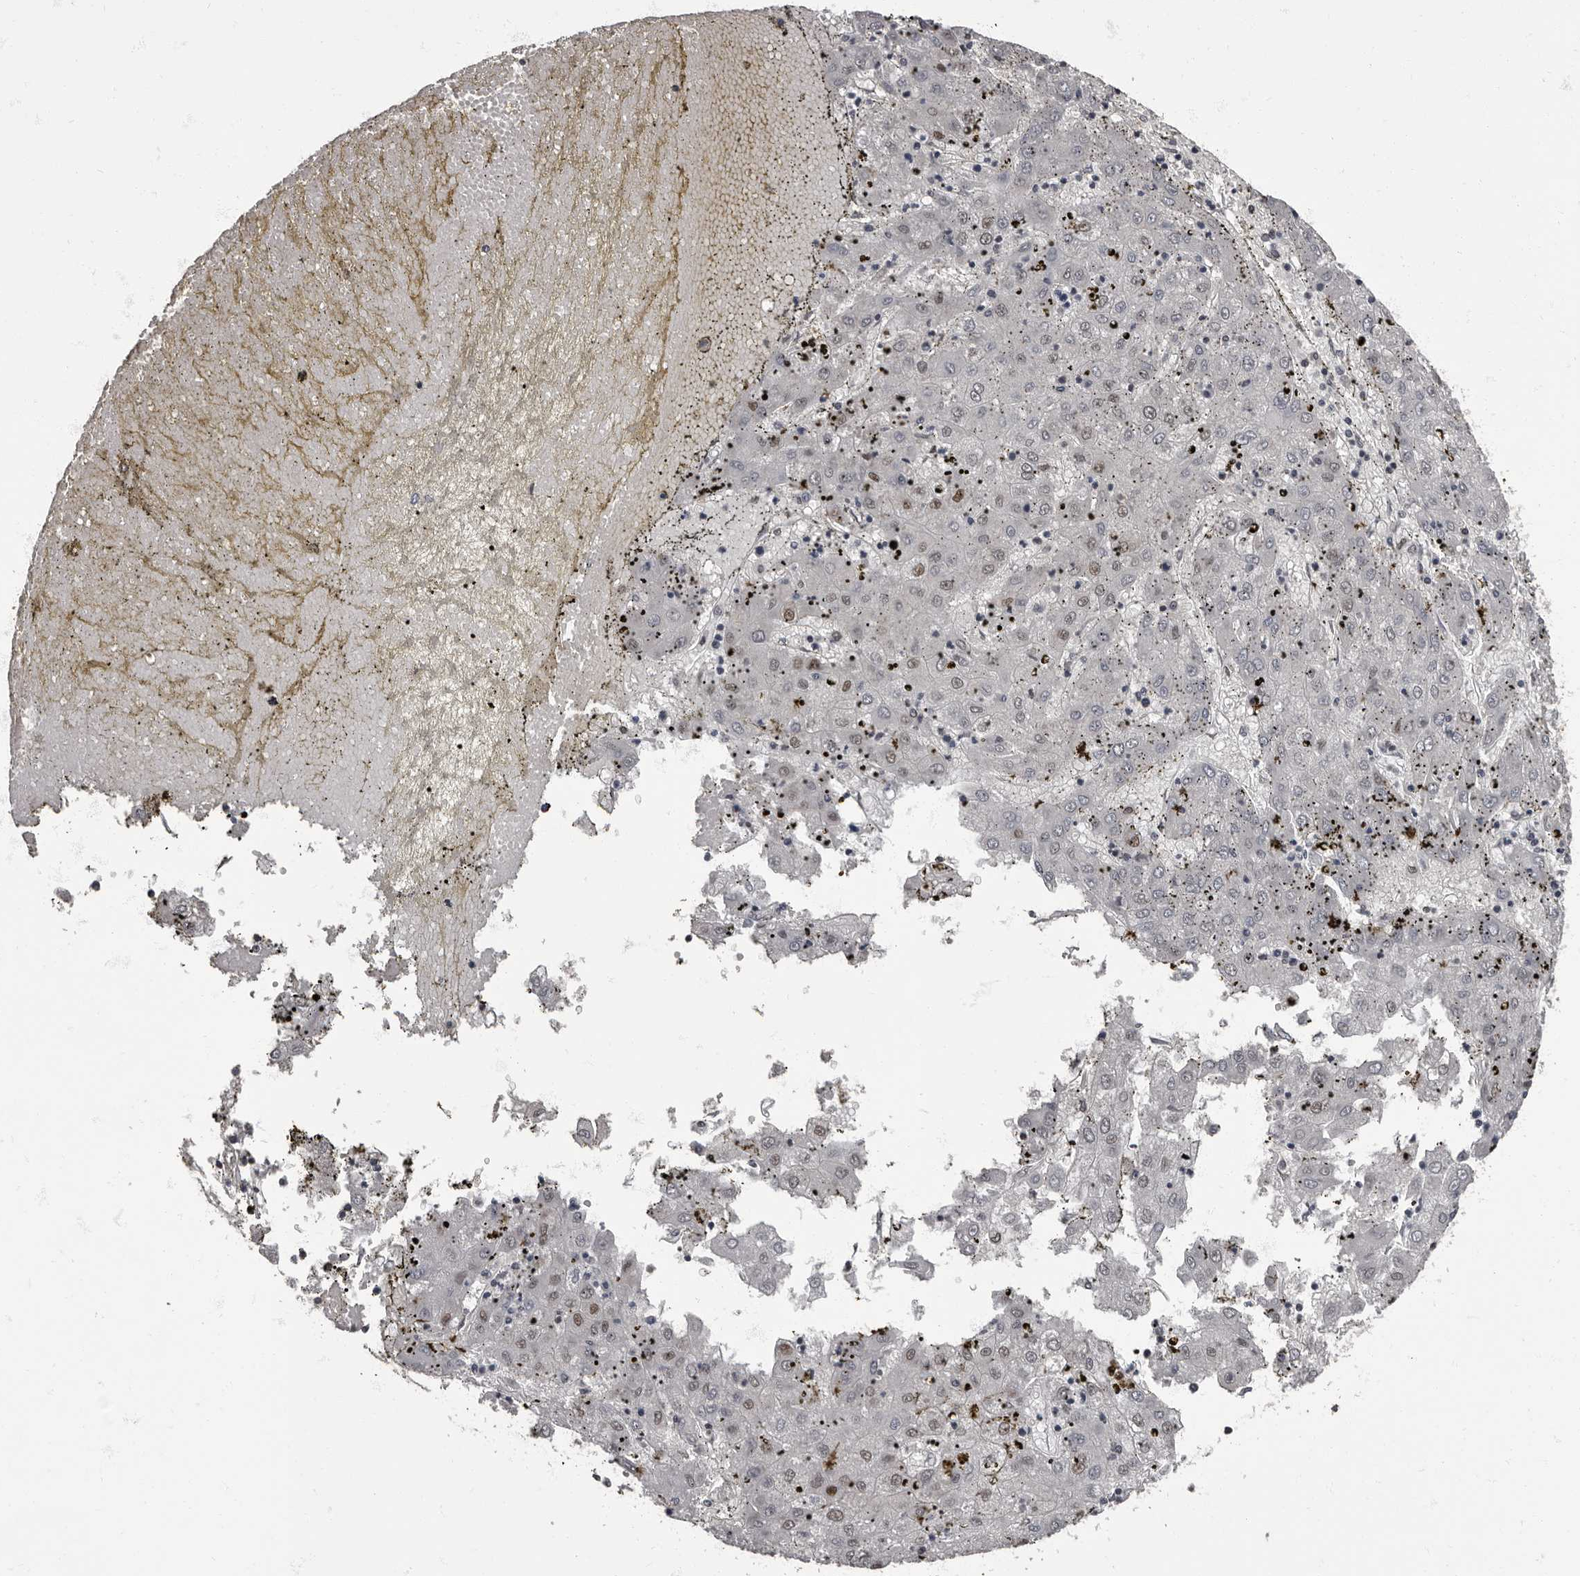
{"staining": {"intensity": "weak", "quantity": "<25%", "location": "nuclear"}, "tissue": "liver cancer", "cell_type": "Tumor cells", "image_type": "cancer", "snomed": [{"axis": "morphology", "description": "Carcinoma, Hepatocellular, NOS"}, {"axis": "topography", "description": "Liver"}], "caption": "Immunohistochemistry (IHC) photomicrograph of neoplastic tissue: hepatocellular carcinoma (liver) stained with DAB (3,3'-diaminobenzidine) displays no significant protein positivity in tumor cells.", "gene": "C1orf50", "patient": {"sex": "male", "age": 72}}